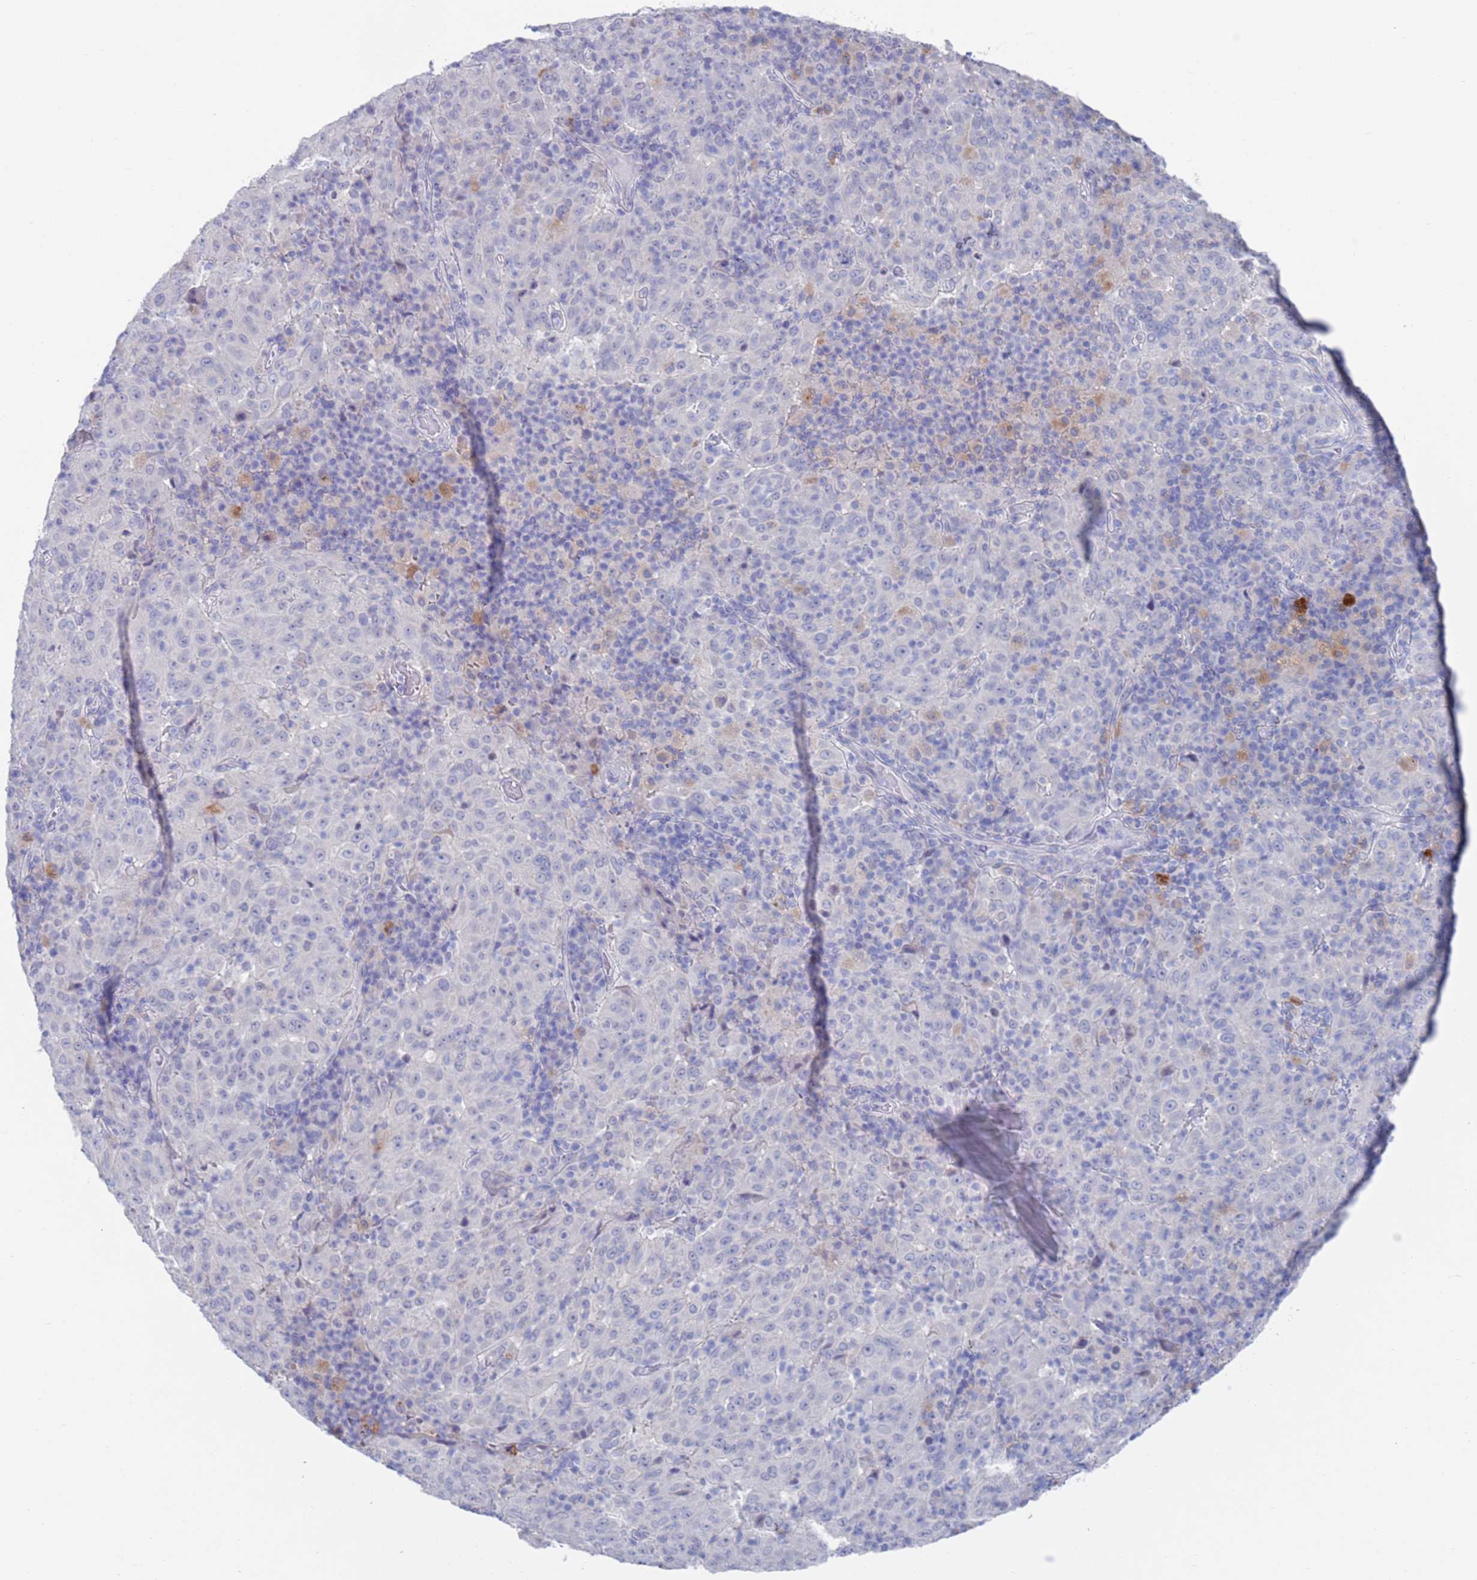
{"staining": {"intensity": "negative", "quantity": "none", "location": "none"}, "tissue": "pancreatic cancer", "cell_type": "Tumor cells", "image_type": "cancer", "snomed": [{"axis": "morphology", "description": "Adenocarcinoma, NOS"}, {"axis": "topography", "description": "Pancreas"}], "caption": "The IHC photomicrograph has no significant staining in tumor cells of pancreatic adenocarcinoma tissue.", "gene": "FUCA1", "patient": {"sex": "male", "age": 63}}